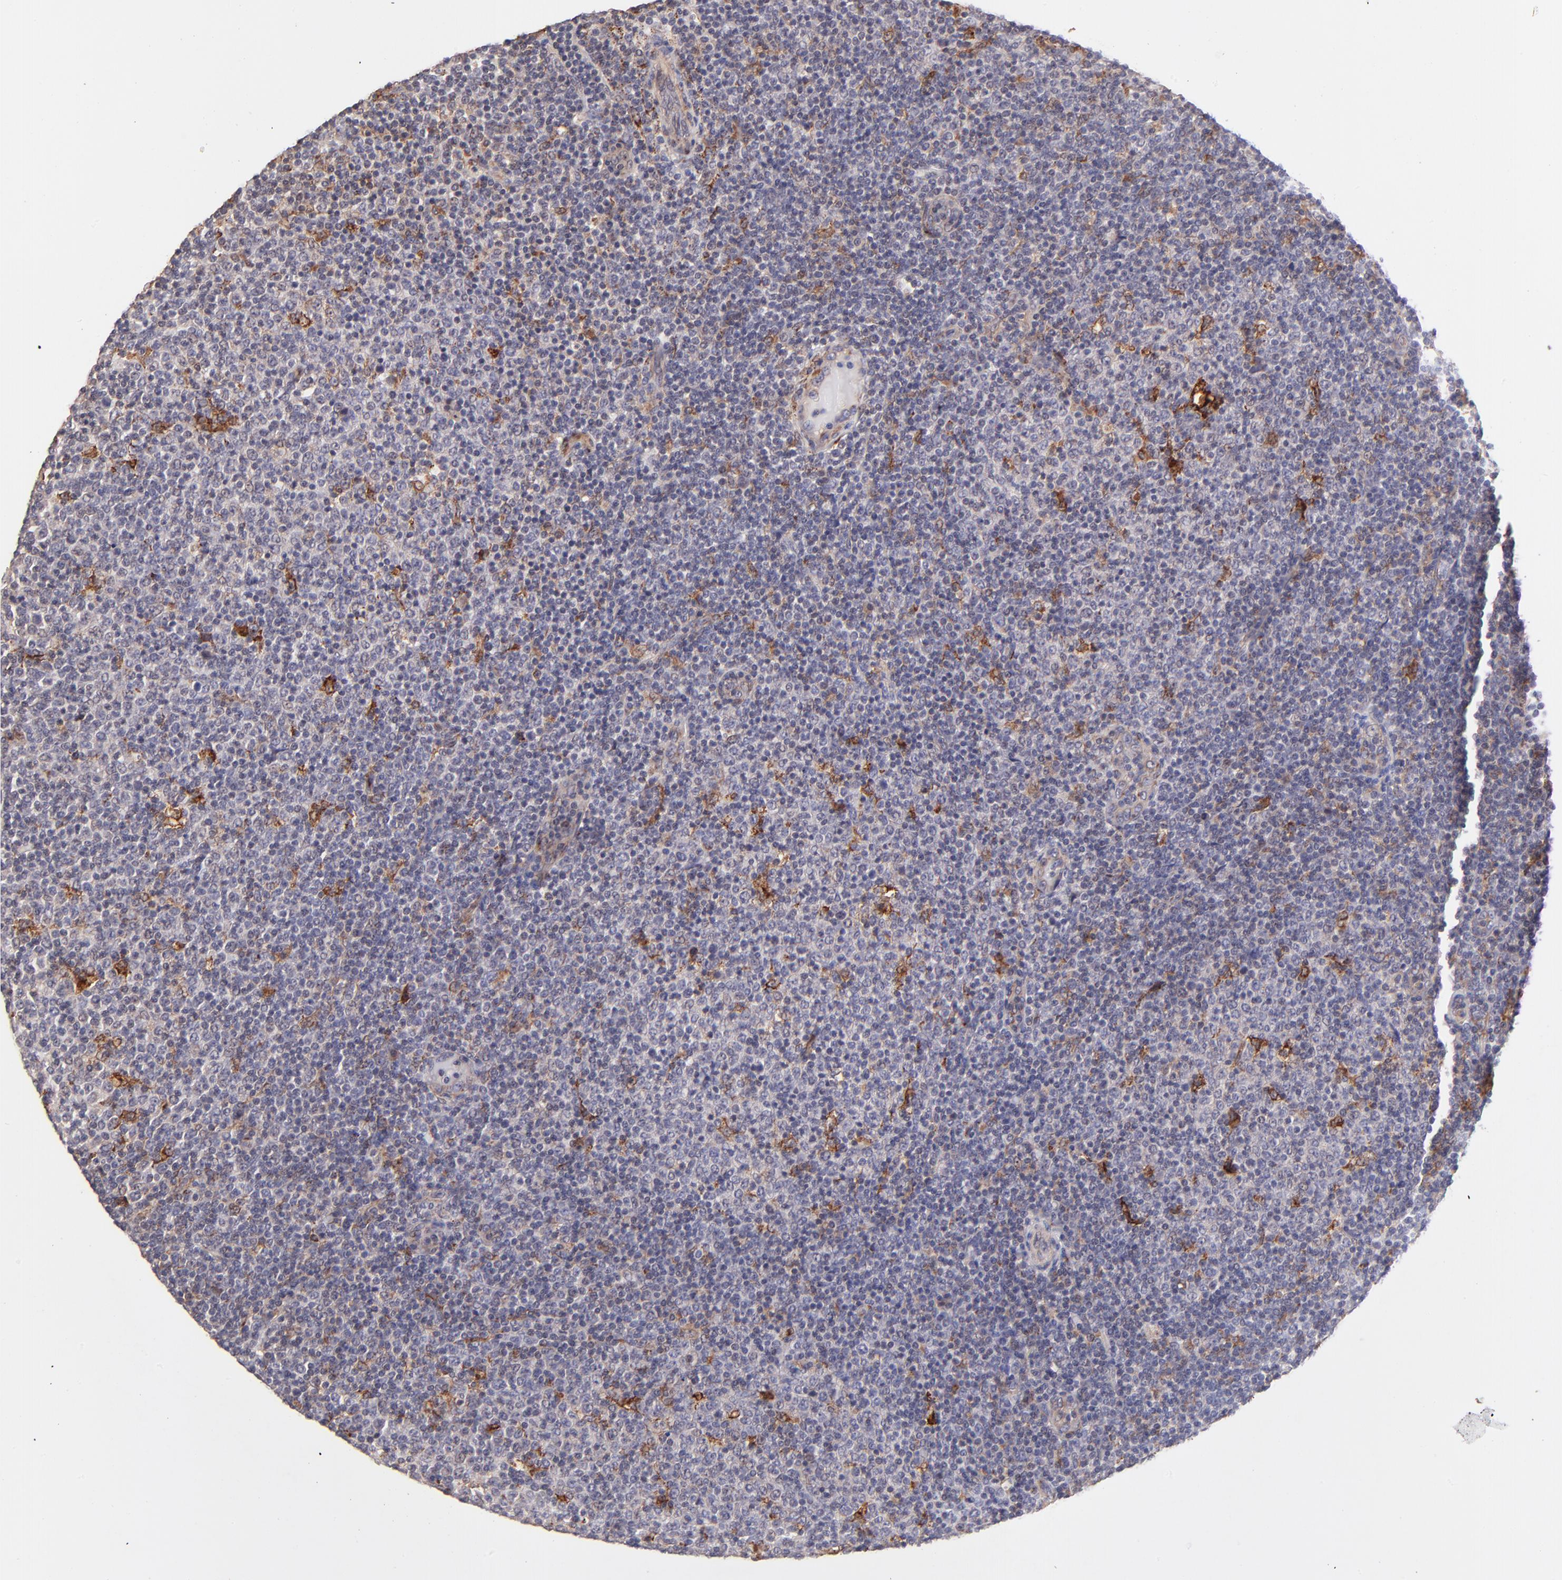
{"staining": {"intensity": "negative", "quantity": "none", "location": "none"}, "tissue": "lymphoma", "cell_type": "Tumor cells", "image_type": "cancer", "snomed": [{"axis": "morphology", "description": "Malignant lymphoma, non-Hodgkin's type, Low grade"}, {"axis": "topography", "description": "Lymph node"}], "caption": "This image is of lymphoma stained with immunohistochemistry to label a protein in brown with the nuclei are counter-stained blue. There is no staining in tumor cells.", "gene": "SPARC", "patient": {"sex": "male", "age": 70}}